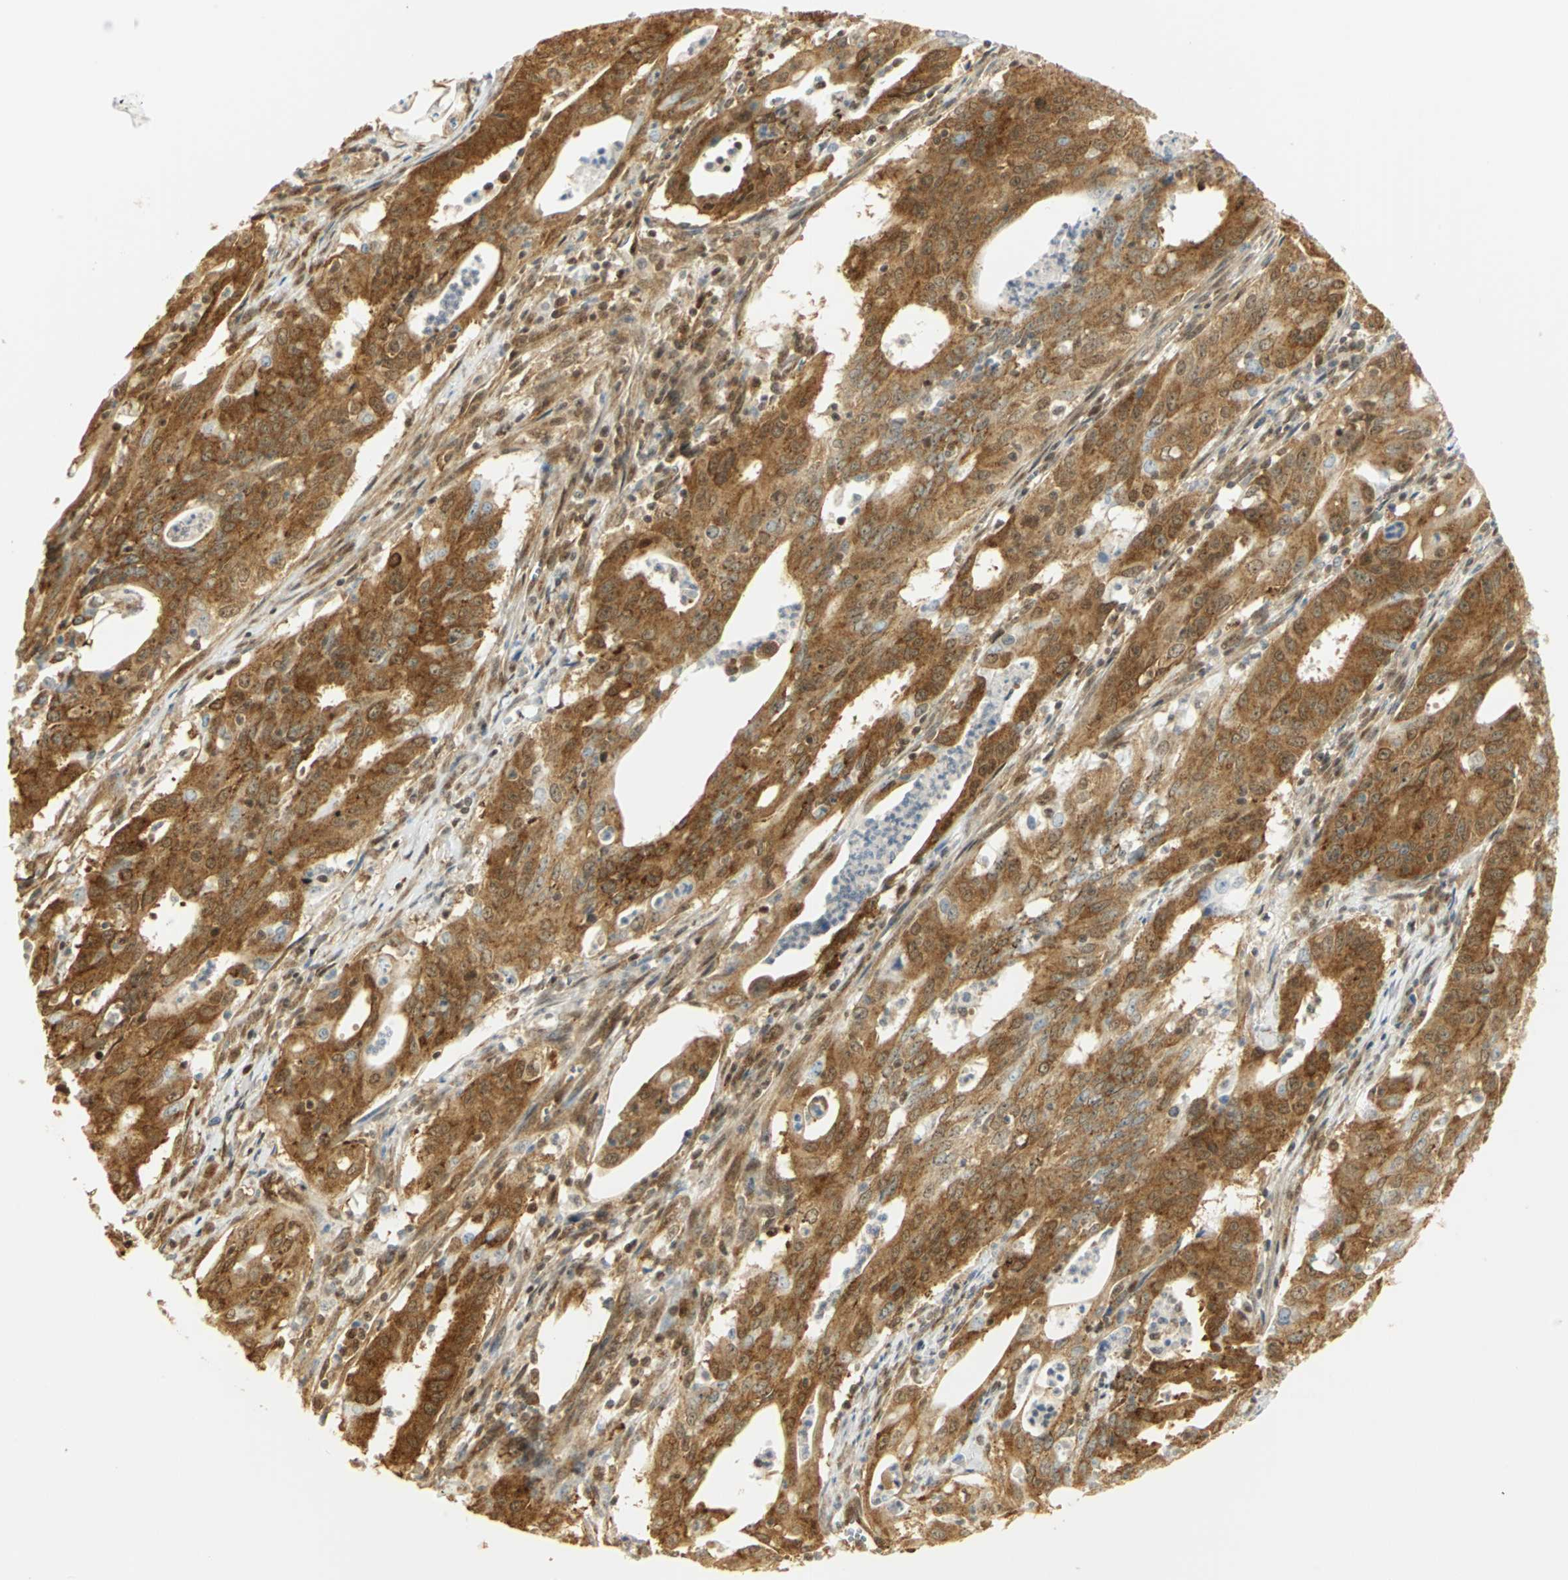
{"staining": {"intensity": "strong", "quantity": ">75%", "location": "cytoplasmic/membranous,nuclear"}, "tissue": "cervical cancer", "cell_type": "Tumor cells", "image_type": "cancer", "snomed": [{"axis": "morphology", "description": "Adenocarcinoma, NOS"}, {"axis": "topography", "description": "Cervix"}], "caption": "This photomicrograph demonstrates immunohistochemistry staining of cervical cancer (adenocarcinoma), with high strong cytoplasmic/membranous and nuclear positivity in about >75% of tumor cells.", "gene": "DDX5", "patient": {"sex": "female", "age": 44}}